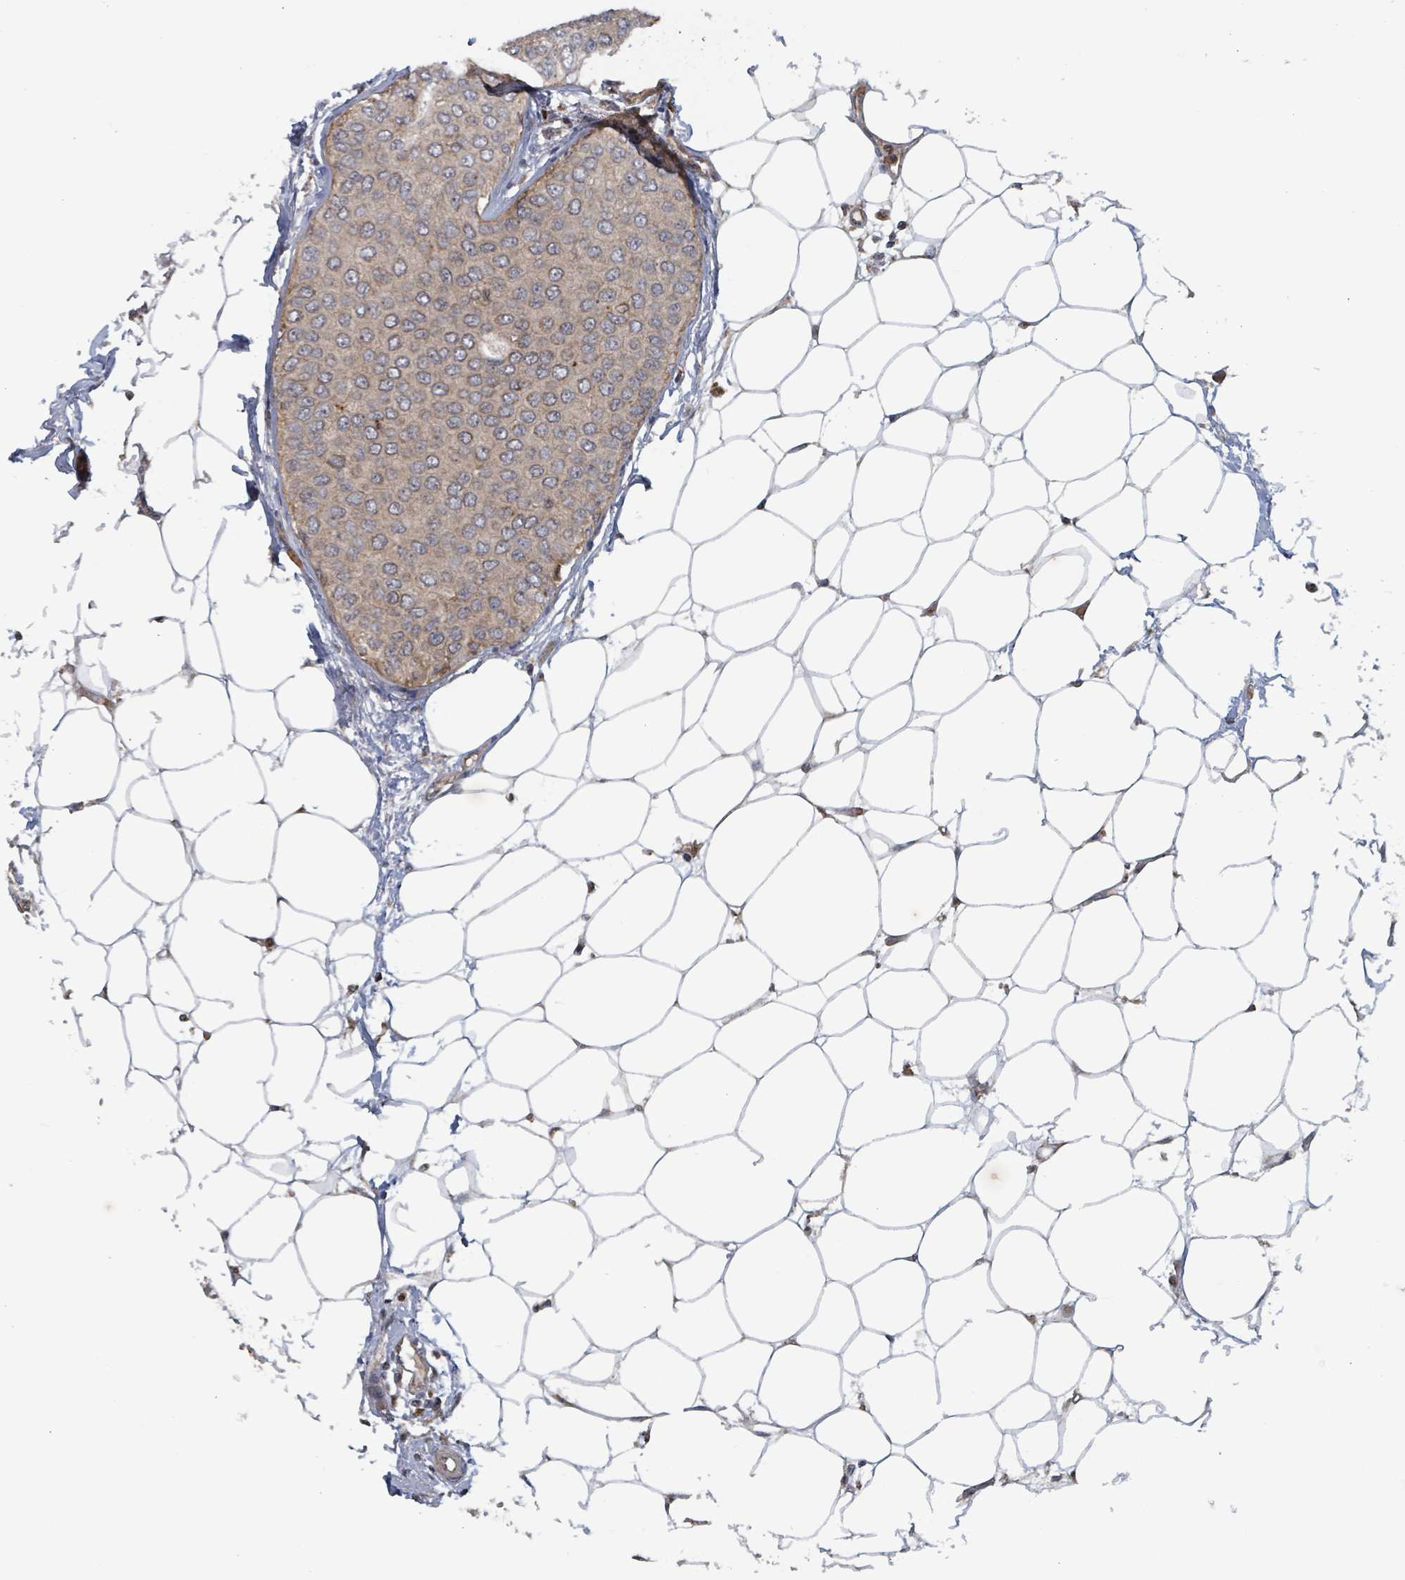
{"staining": {"intensity": "weak", "quantity": "25%-75%", "location": "cytoplasmic/membranous"}, "tissue": "breast cancer", "cell_type": "Tumor cells", "image_type": "cancer", "snomed": [{"axis": "morphology", "description": "Duct carcinoma"}, {"axis": "topography", "description": "Breast"}], "caption": "Immunohistochemistry micrograph of human breast cancer (invasive ductal carcinoma) stained for a protein (brown), which demonstrates low levels of weak cytoplasmic/membranous positivity in approximately 25%-75% of tumor cells.", "gene": "HIVEP1", "patient": {"sex": "female", "age": 72}}